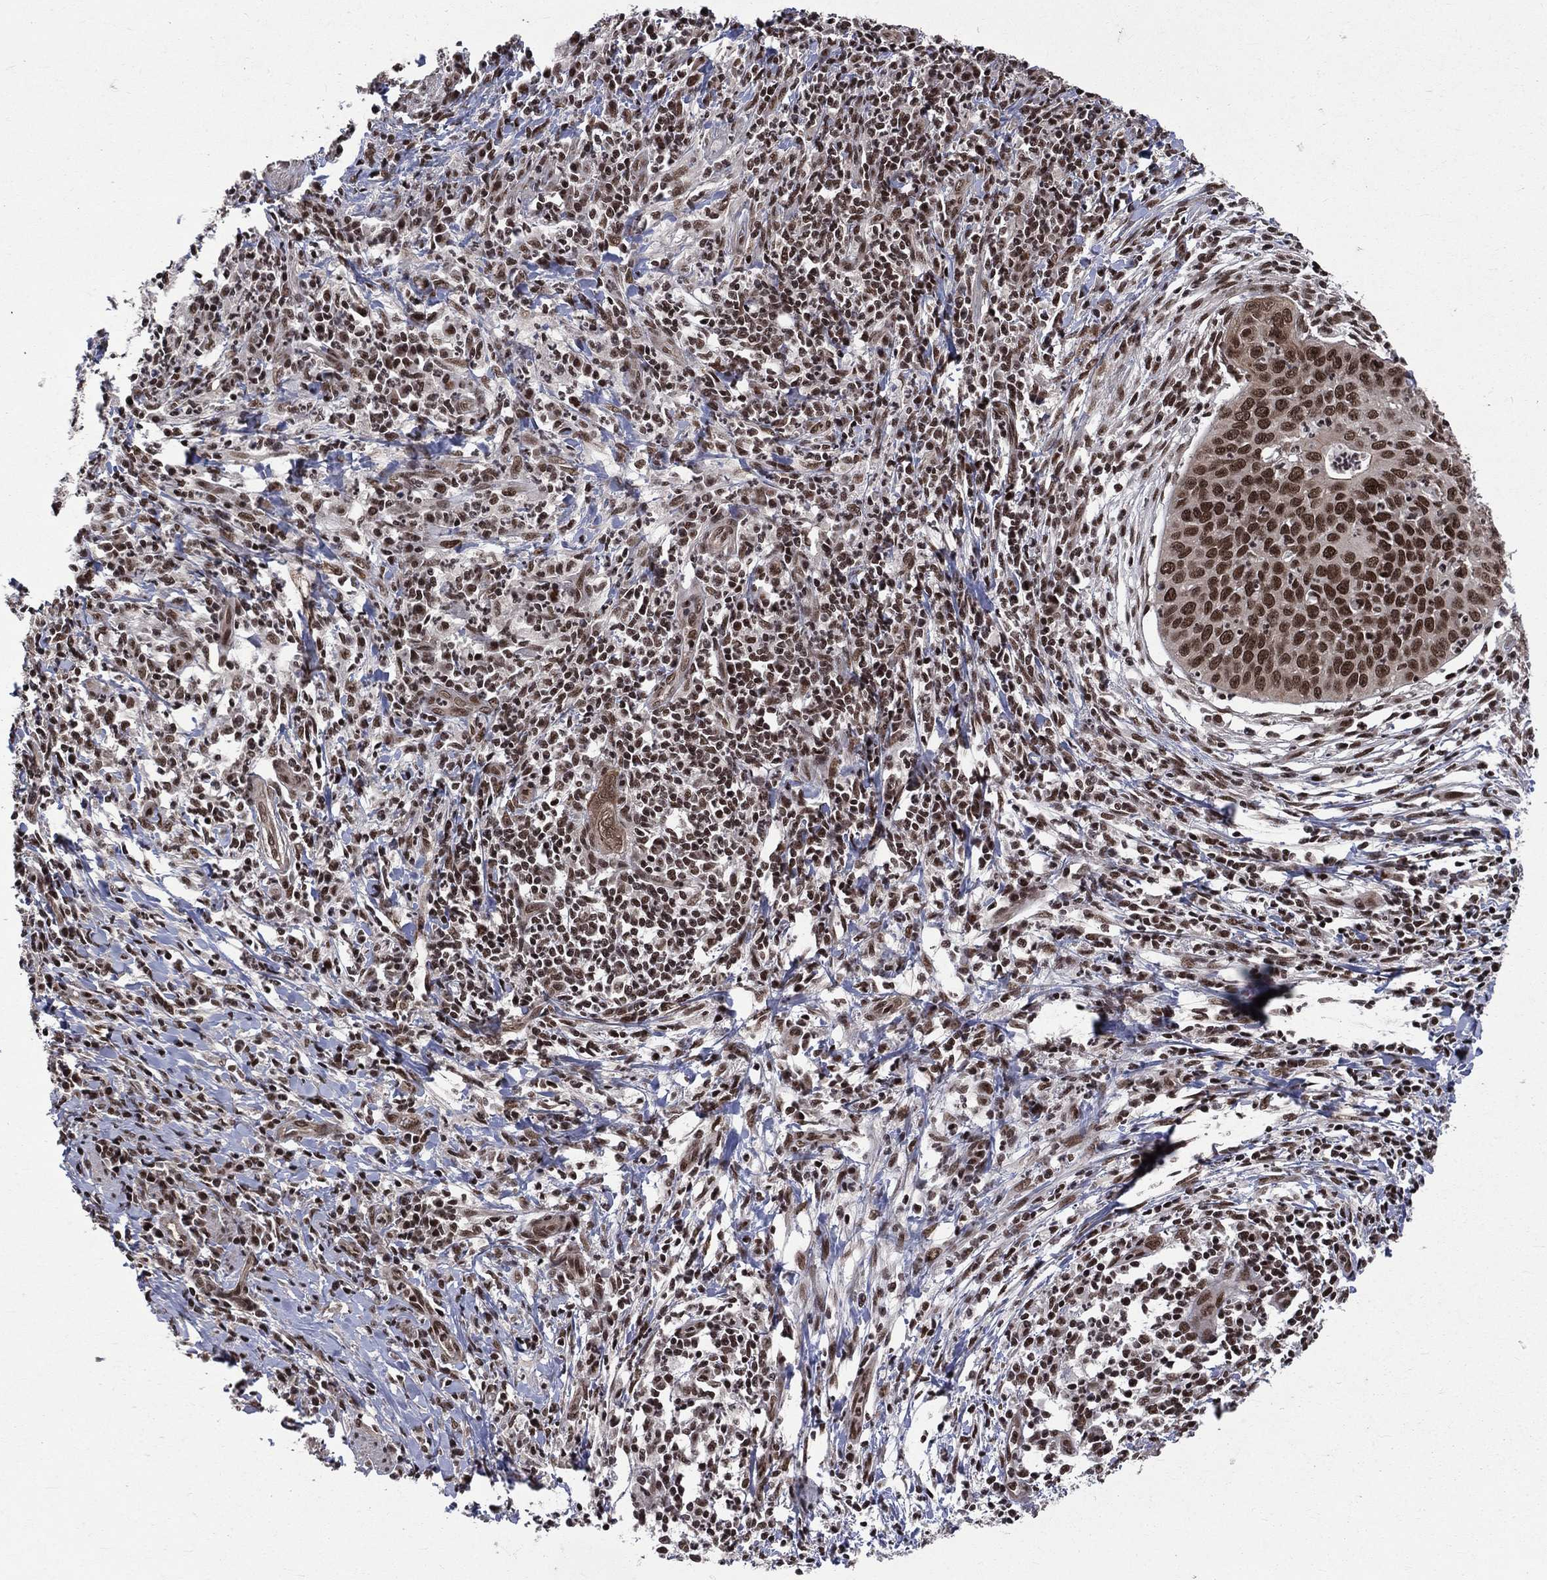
{"staining": {"intensity": "strong", "quantity": ">75%", "location": "nuclear"}, "tissue": "cervical cancer", "cell_type": "Tumor cells", "image_type": "cancer", "snomed": [{"axis": "morphology", "description": "Squamous cell carcinoma, NOS"}, {"axis": "topography", "description": "Cervix"}], "caption": "Cervical squamous cell carcinoma stained with immunohistochemistry (IHC) demonstrates strong nuclear expression in approximately >75% of tumor cells.", "gene": "SMC3", "patient": {"sex": "female", "age": 26}}